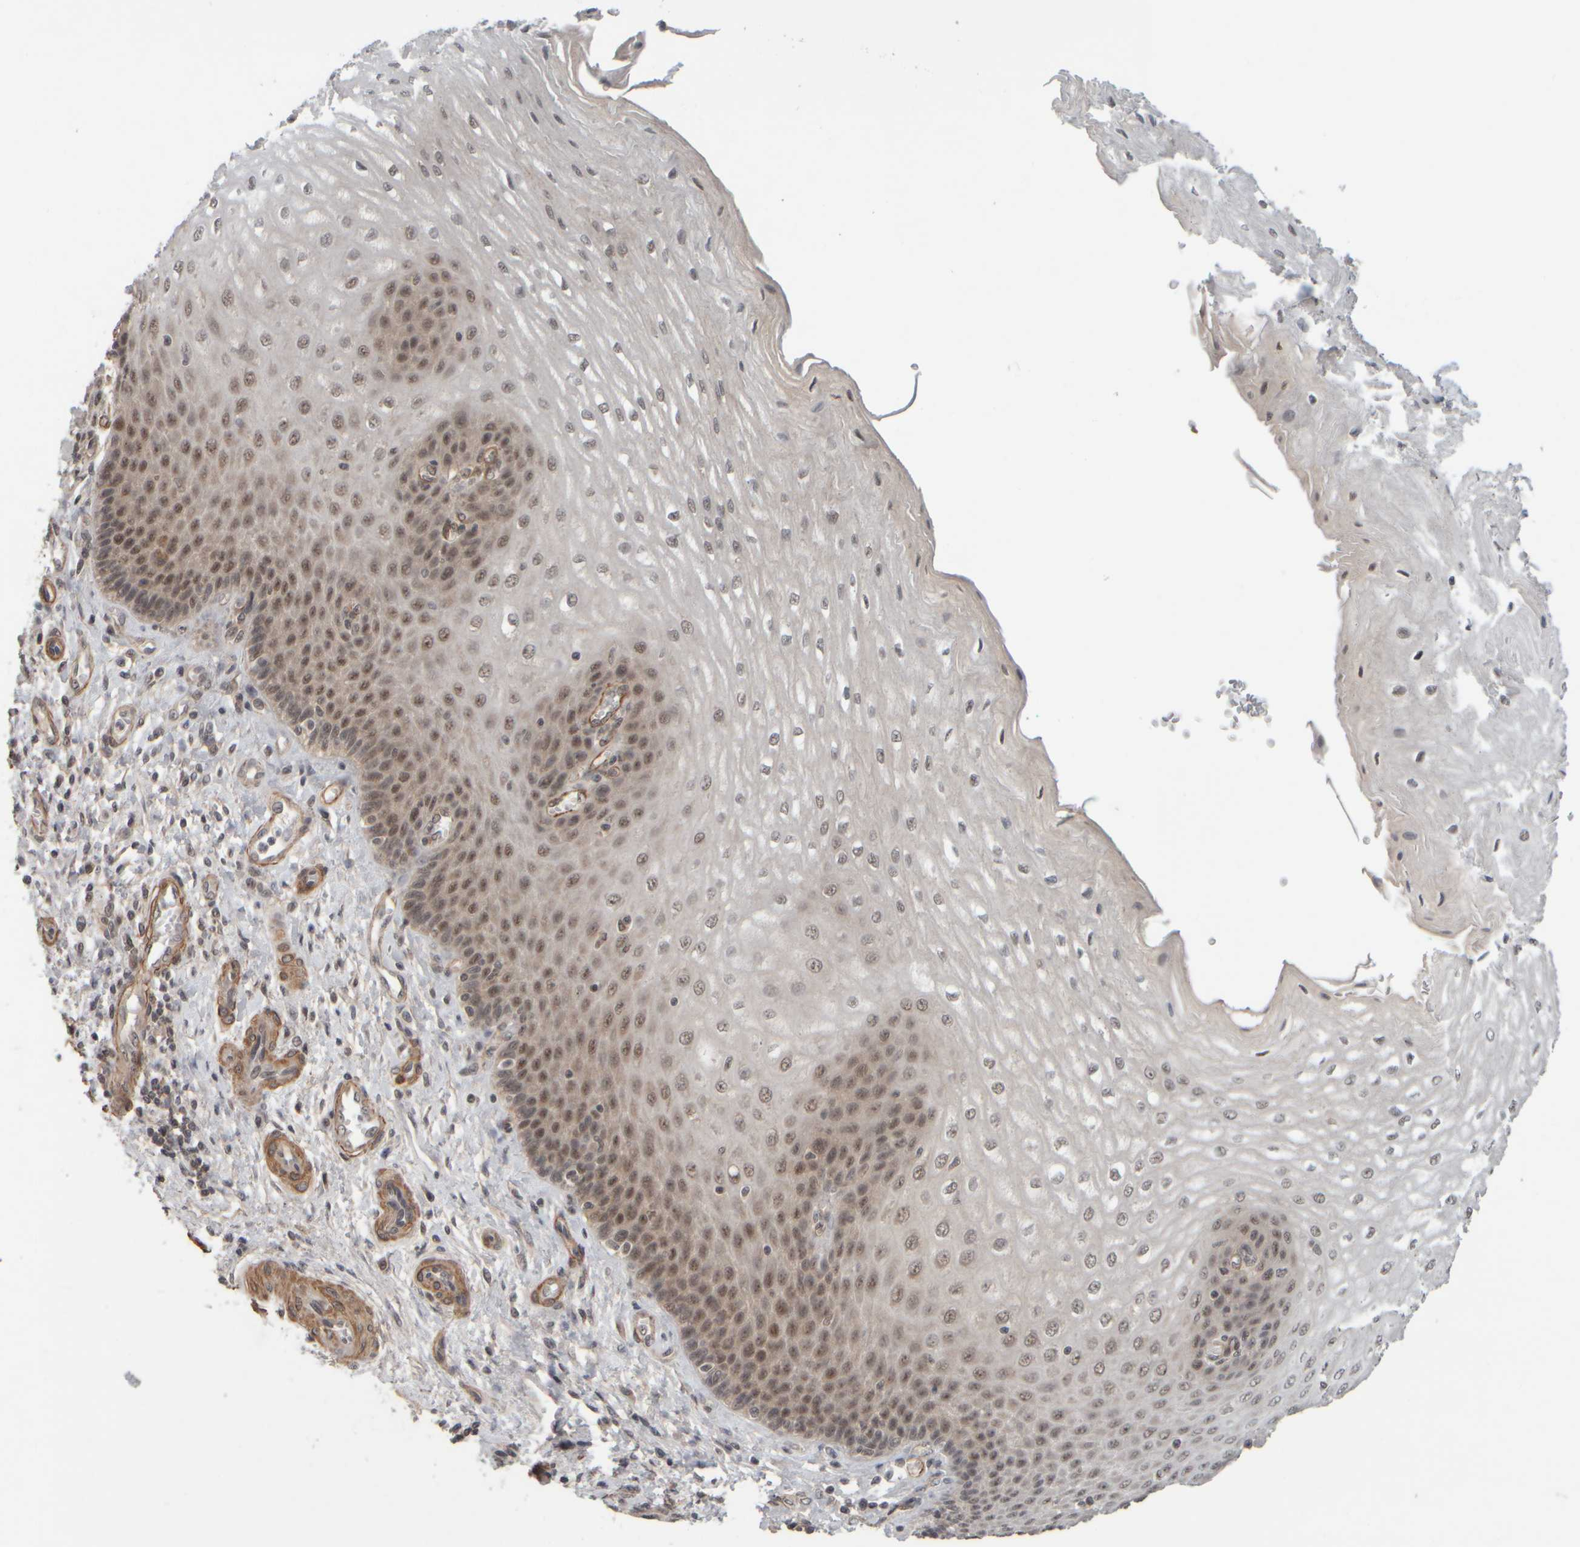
{"staining": {"intensity": "moderate", "quantity": ">75%", "location": "cytoplasmic/membranous,nuclear"}, "tissue": "esophagus", "cell_type": "Squamous epithelial cells", "image_type": "normal", "snomed": [{"axis": "morphology", "description": "Normal tissue, NOS"}, {"axis": "topography", "description": "Esophagus"}], "caption": "Squamous epithelial cells show moderate cytoplasmic/membranous,nuclear expression in about >75% of cells in normal esophagus.", "gene": "SYNRG", "patient": {"sex": "male", "age": 54}}